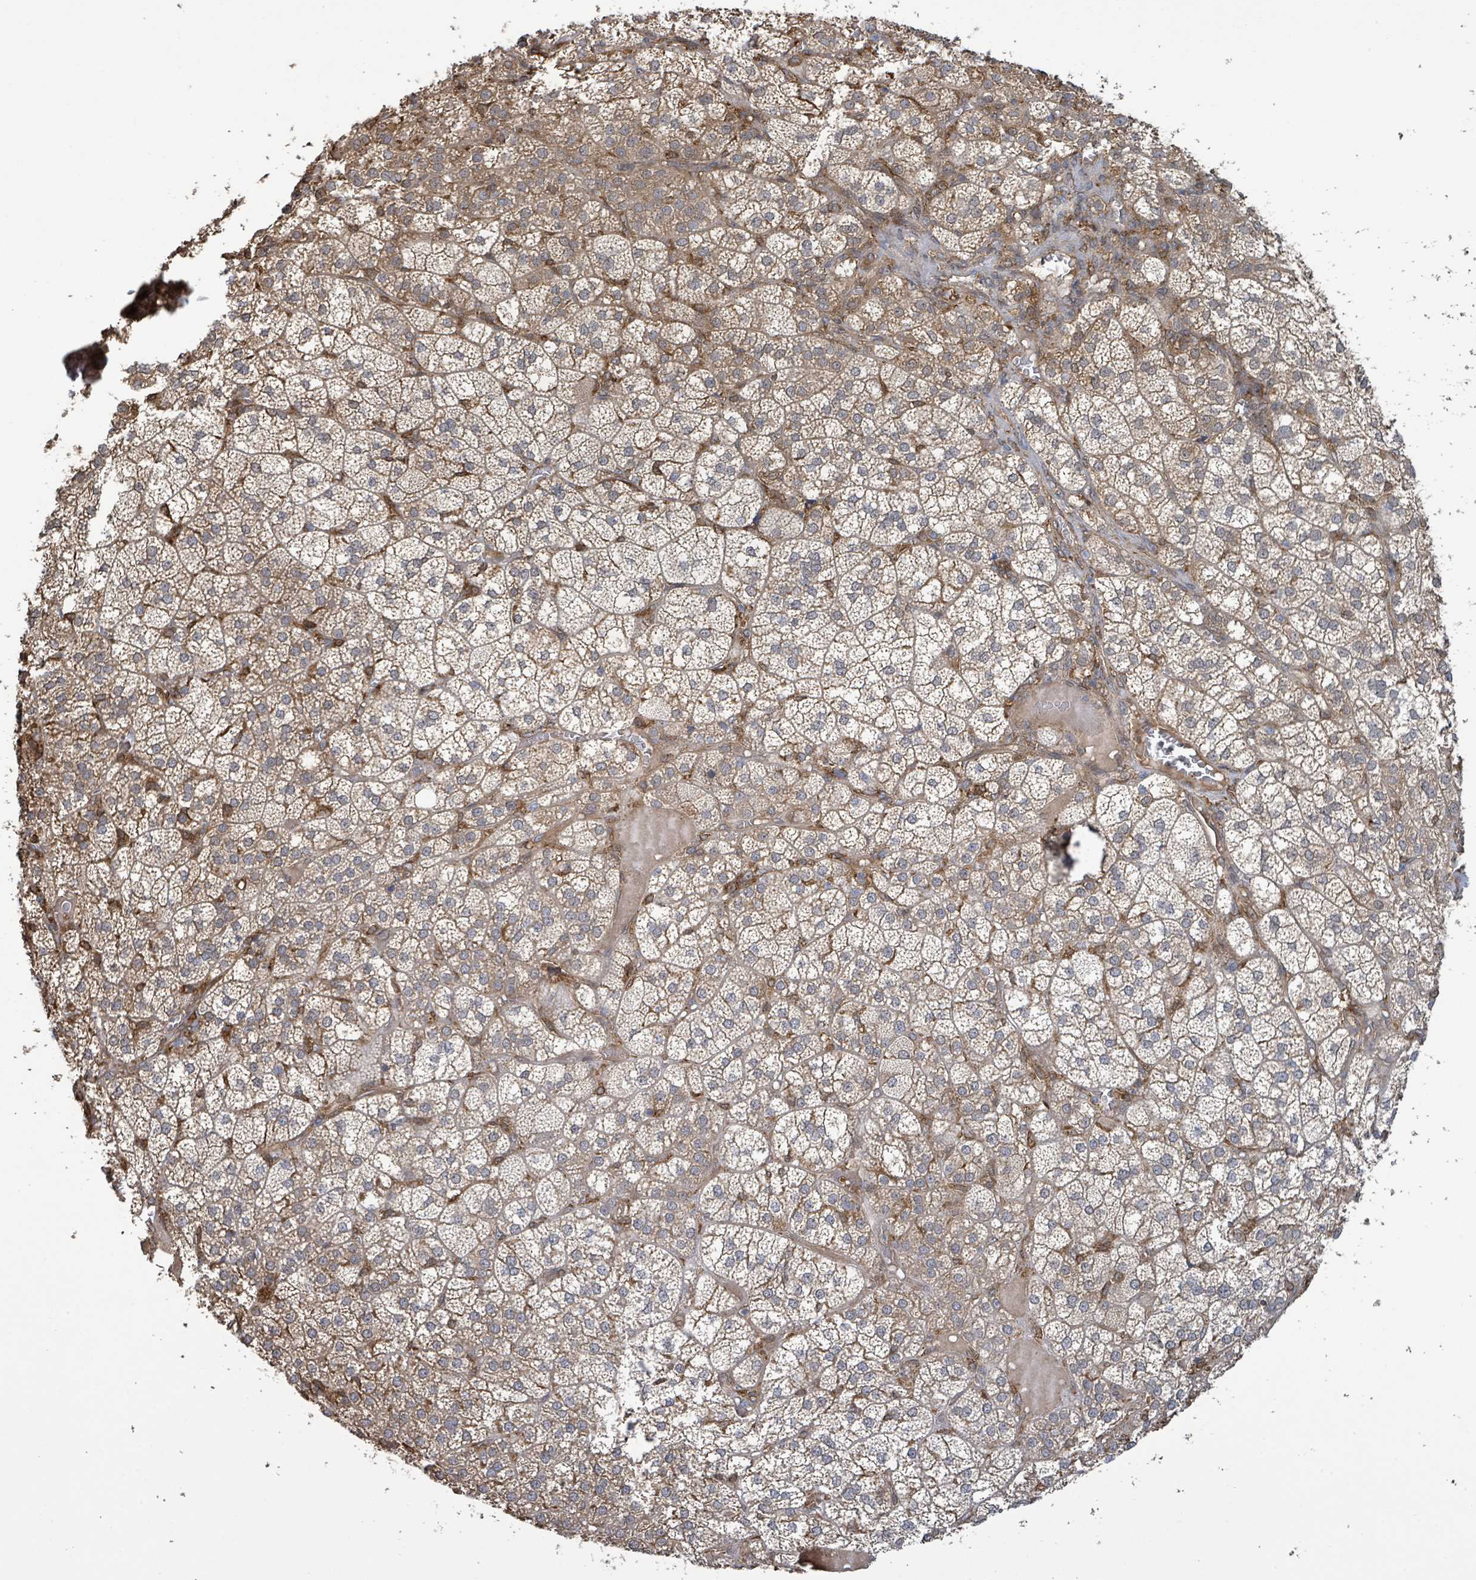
{"staining": {"intensity": "moderate", "quantity": ">75%", "location": "cytoplasmic/membranous"}, "tissue": "adrenal gland", "cell_type": "Glandular cells", "image_type": "normal", "snomed": [{"axis": "morphology", "description": "Normal tissue, NOS"}, {"axis": "topography", "description": "Adrenal gland"}], "caption": "A medium amount of moderate cytoplasmic/membranous staining is seen in about >75% of glandular cells in benign adrenal gland. Immunohistochemistry stains the protein in brown and the nuclei are stained blue.", "gene": "ARPIN", "patient": {"sex": "female", "age": 60}}